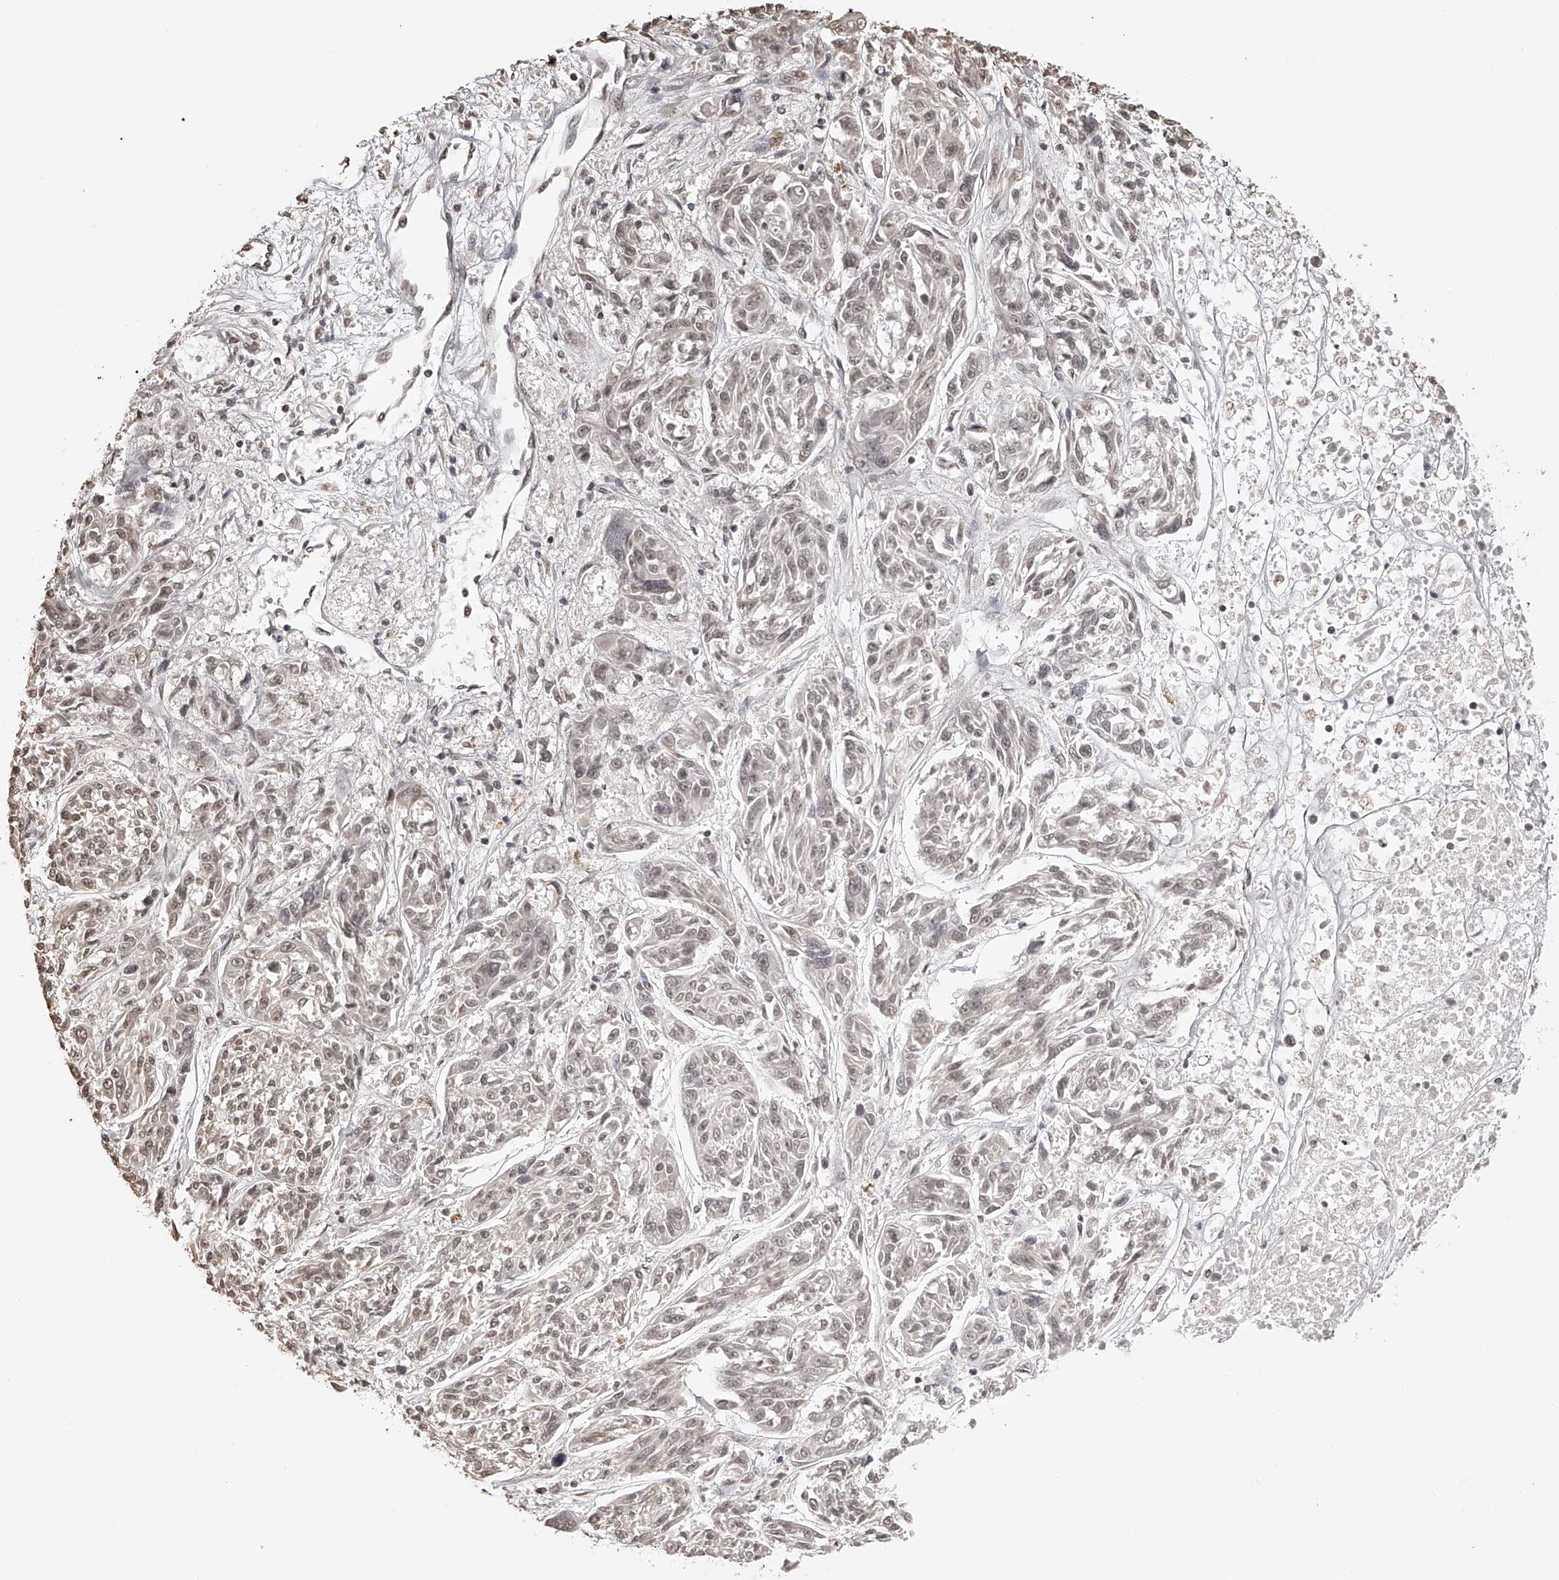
{"staining": {"intensity": "weak", "quantity": ">75%", "location": "nuclear"}, "tissue": "melanoma", "cell_type": "Tumor cells", "image_type": "cancer", "snomed": [{"axis": "morphology", "description": "Malignant melanoma, NOS"}, {"axis": "topography", "description": "Skin"}], "caption": "Human melanoma stained with a protein marker displays weak staining in tumor cells.", "gene": "ZNF503", "patient": {"sex": "male", "age": 53}}